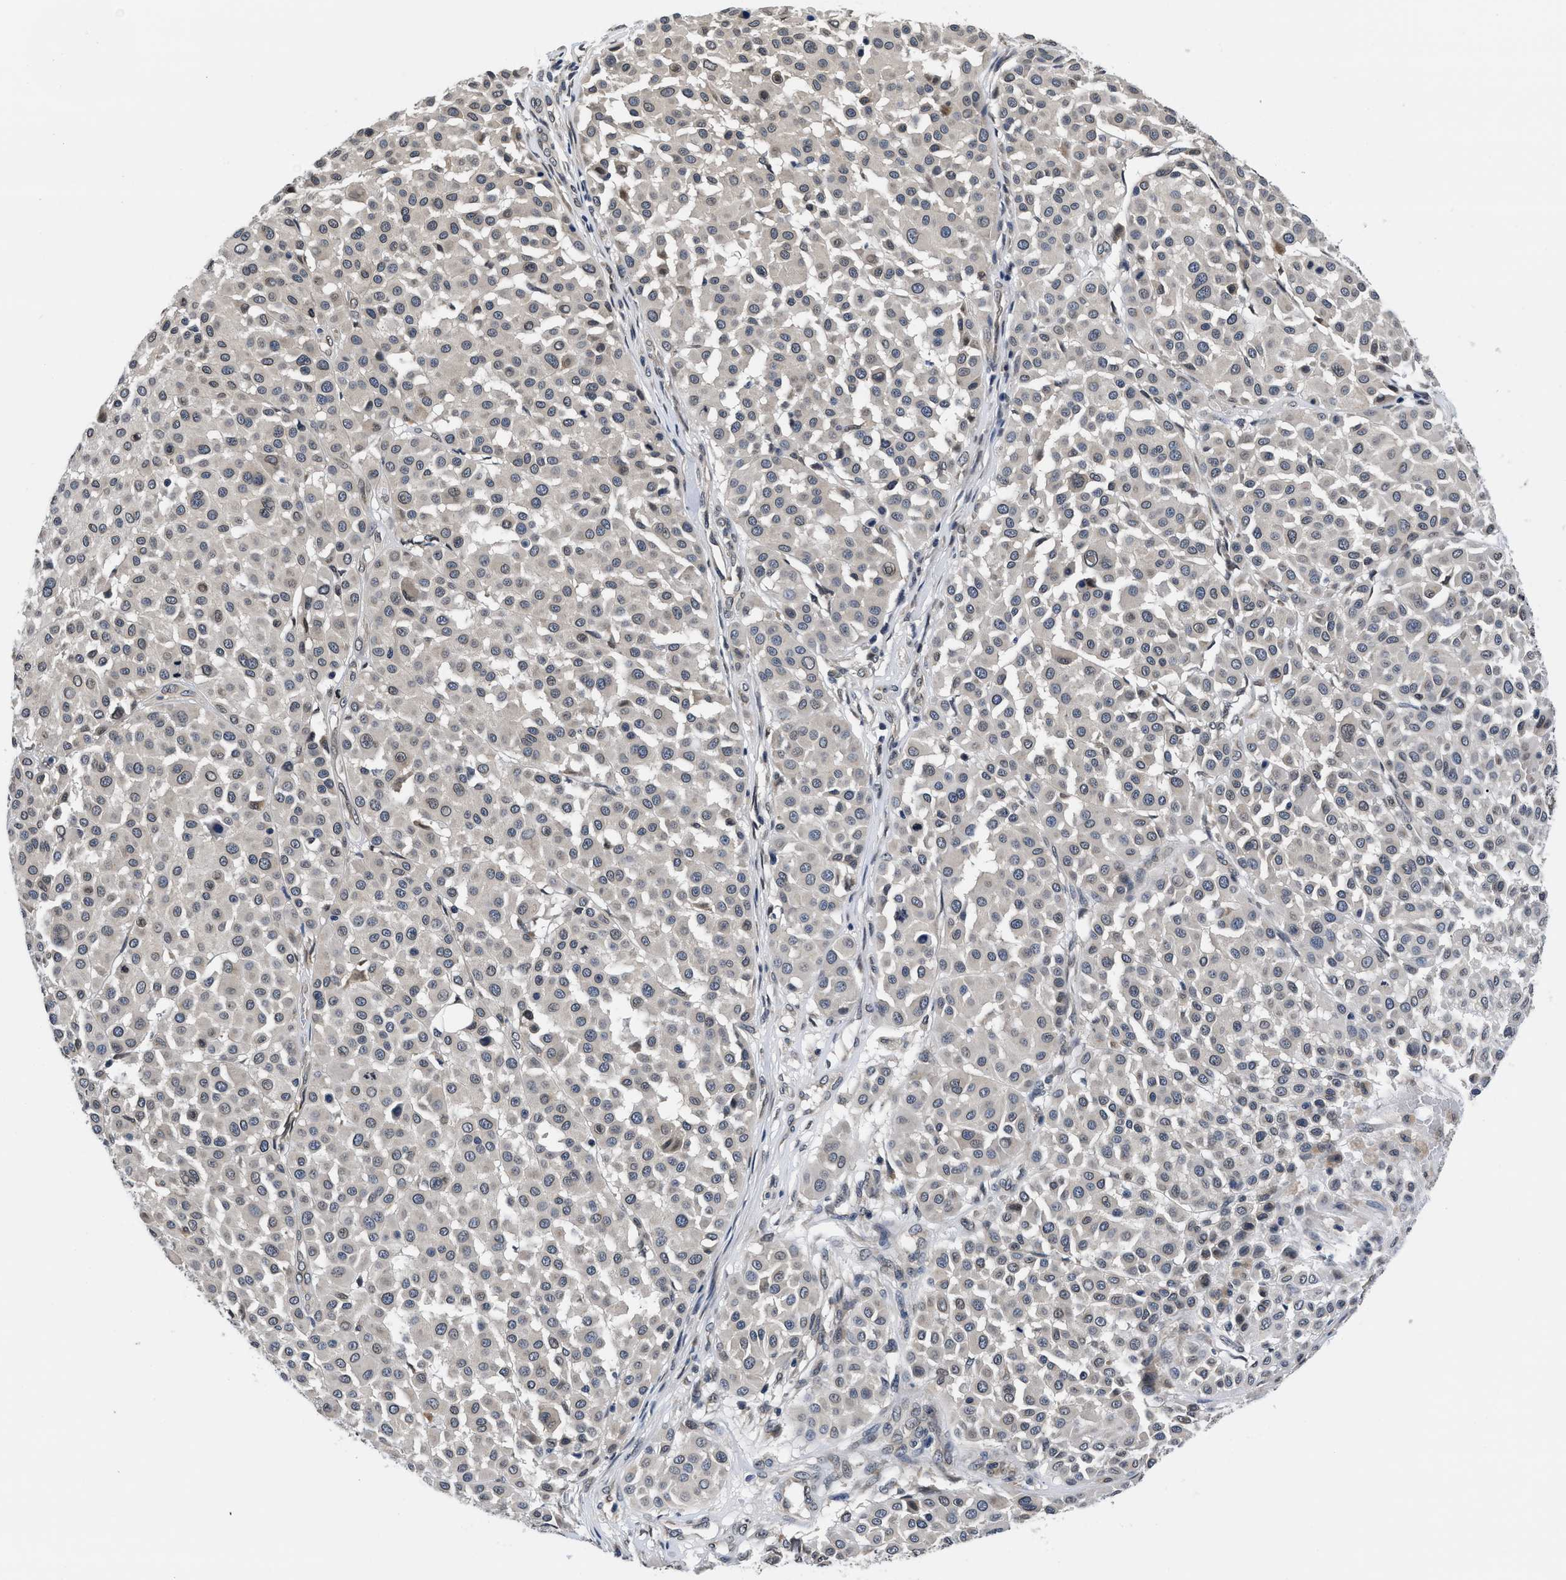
{"staining": {"intensity": "negative", "quantity": "none", "location": "none"}, "tissue": "melanoma", "cell_type": "Tumor cells", "image_type": "cancer", "snomed": [{"axis": "morphology", "description": "Malignant melanoma, Metastatic site"}, {"axis": "topography", "description": "Soft tissue"}], "caption": "This is a histopathology image of immunohistochemistry (IHC) staining of melanoma, which shows no positivity in tumor cells. The staining was performed using DAB to visualize the protein expression in brown, while the nuclei were stained in blue with hematoxylin (Magnification: 20x).", "gene": "SNX10", "patient": {"sex": "male", "age": 41}}